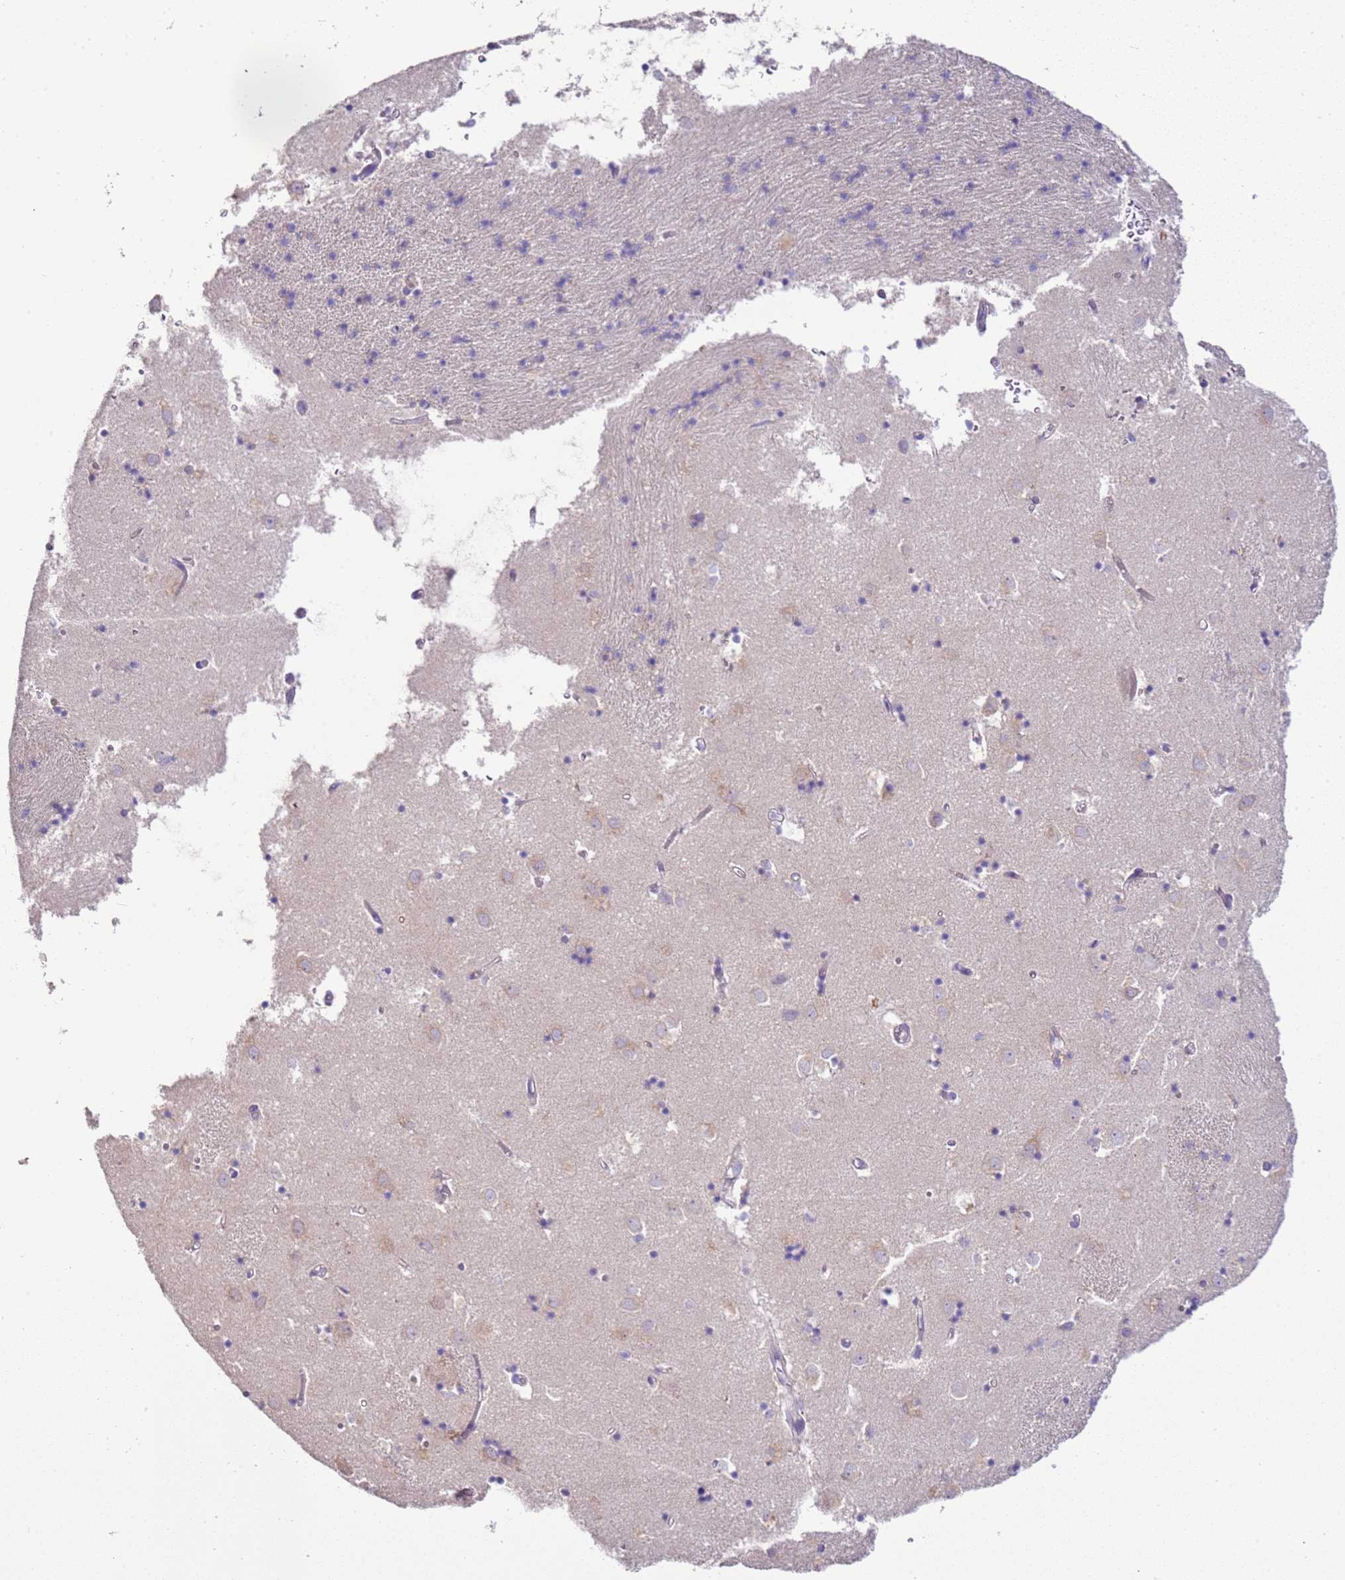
{"staining": {"intensity": "negative", "quantity": "none", "location": "none"}, "tissue": "caudate", "cell_type": "Glial cells", "image_type": "normal", "snomed": [{"axis": "morphology", "description": "Normal tissue, NOS"}, {"axis": "topography", "description": "Lateral ventricle wall"}], "caption": "High power microscopy histopathology image of an IHC photomicrograph of unremarkable caudate, revealing no significant staining in glial cells.", "gene": "IL2RG", "patient": {"sex": "male", "age": 70}}